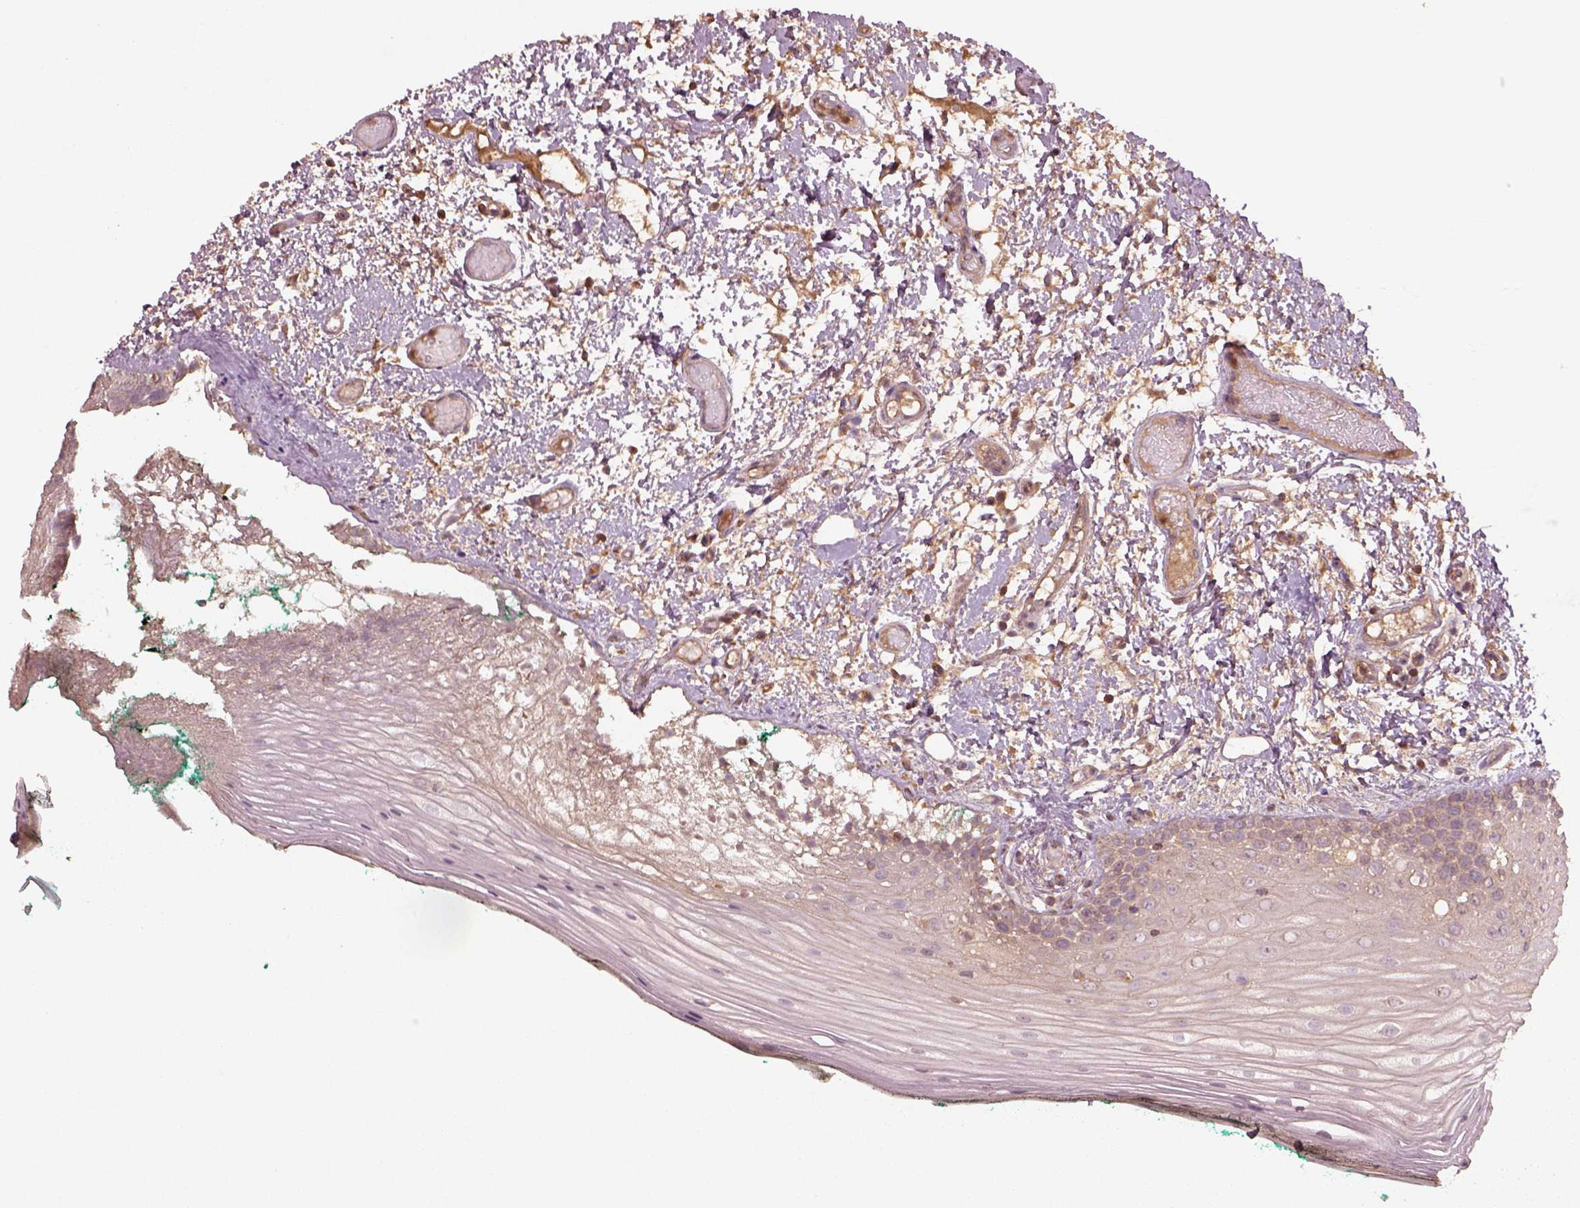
{"staining": {"intensity": "moderate", "quantity": "<25%", "location": "cytoplasmic/membranous"}, "tissue": "oral mucosa", "cell_type": "Squamous epithelial cells", "image_type": "normal", "snomed": [{"axis": "morphology", "description": "Normal tissue, NOS"}, {"axis": "topography", "description": "Oral tissue"}], "caption": "Immunohistochemistry photomicrograph of unremarkable human oral mucosa stained for a protein (brown), which displays low levels of moderate cytoplasmic/membranous positivity in approximately <25% of squamous epithelial cells.", "gene": "TRADD", "patient": {"sex": "female", "age": 83}}